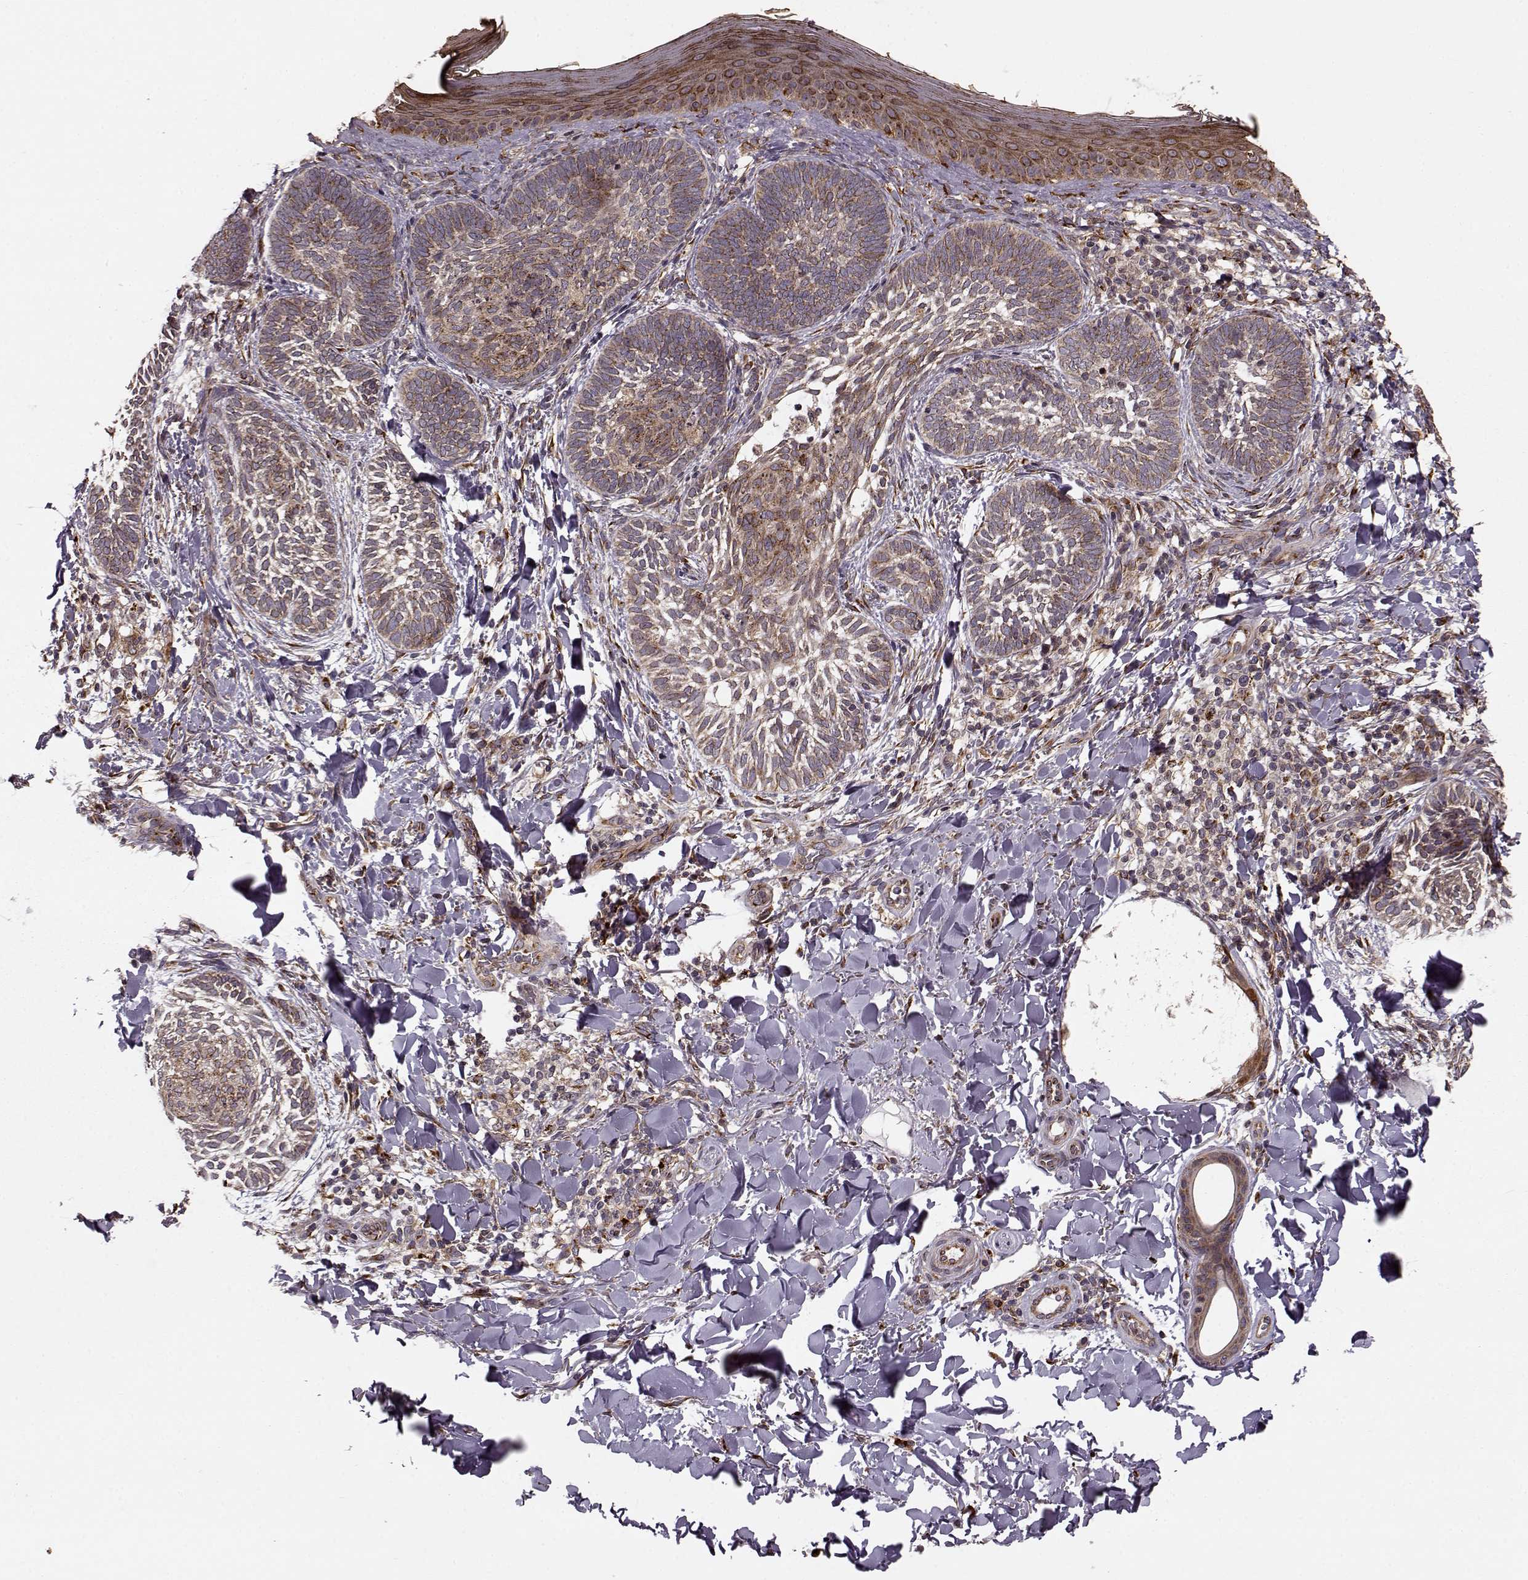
{"staining": {"intensity": "weak", "quantity": ">75%", "location": "cytoplasmic/membranous"}, "tissue": "skin cancer", "cell_type": "Tumor cells", "image_type": "cancer", "snomed": [{"axis": "morphology", "description": "Normal tissue, NOS"}, {"axis": "morphology", "description": "Basal cell carcinoma"}, {"axis": "topography", "description": "Skin"}], "caption": "Protein expression analysis of human skin cancer (basal cell carcinoma) reveals weak cytoplasmic/membranous positivity in approximately >75% of tumor cells. (Brightfield microscopy of DAB IHC at high magnification).", "gene": "YIPF5", "patient": {"sex": "male", "age": 46}}